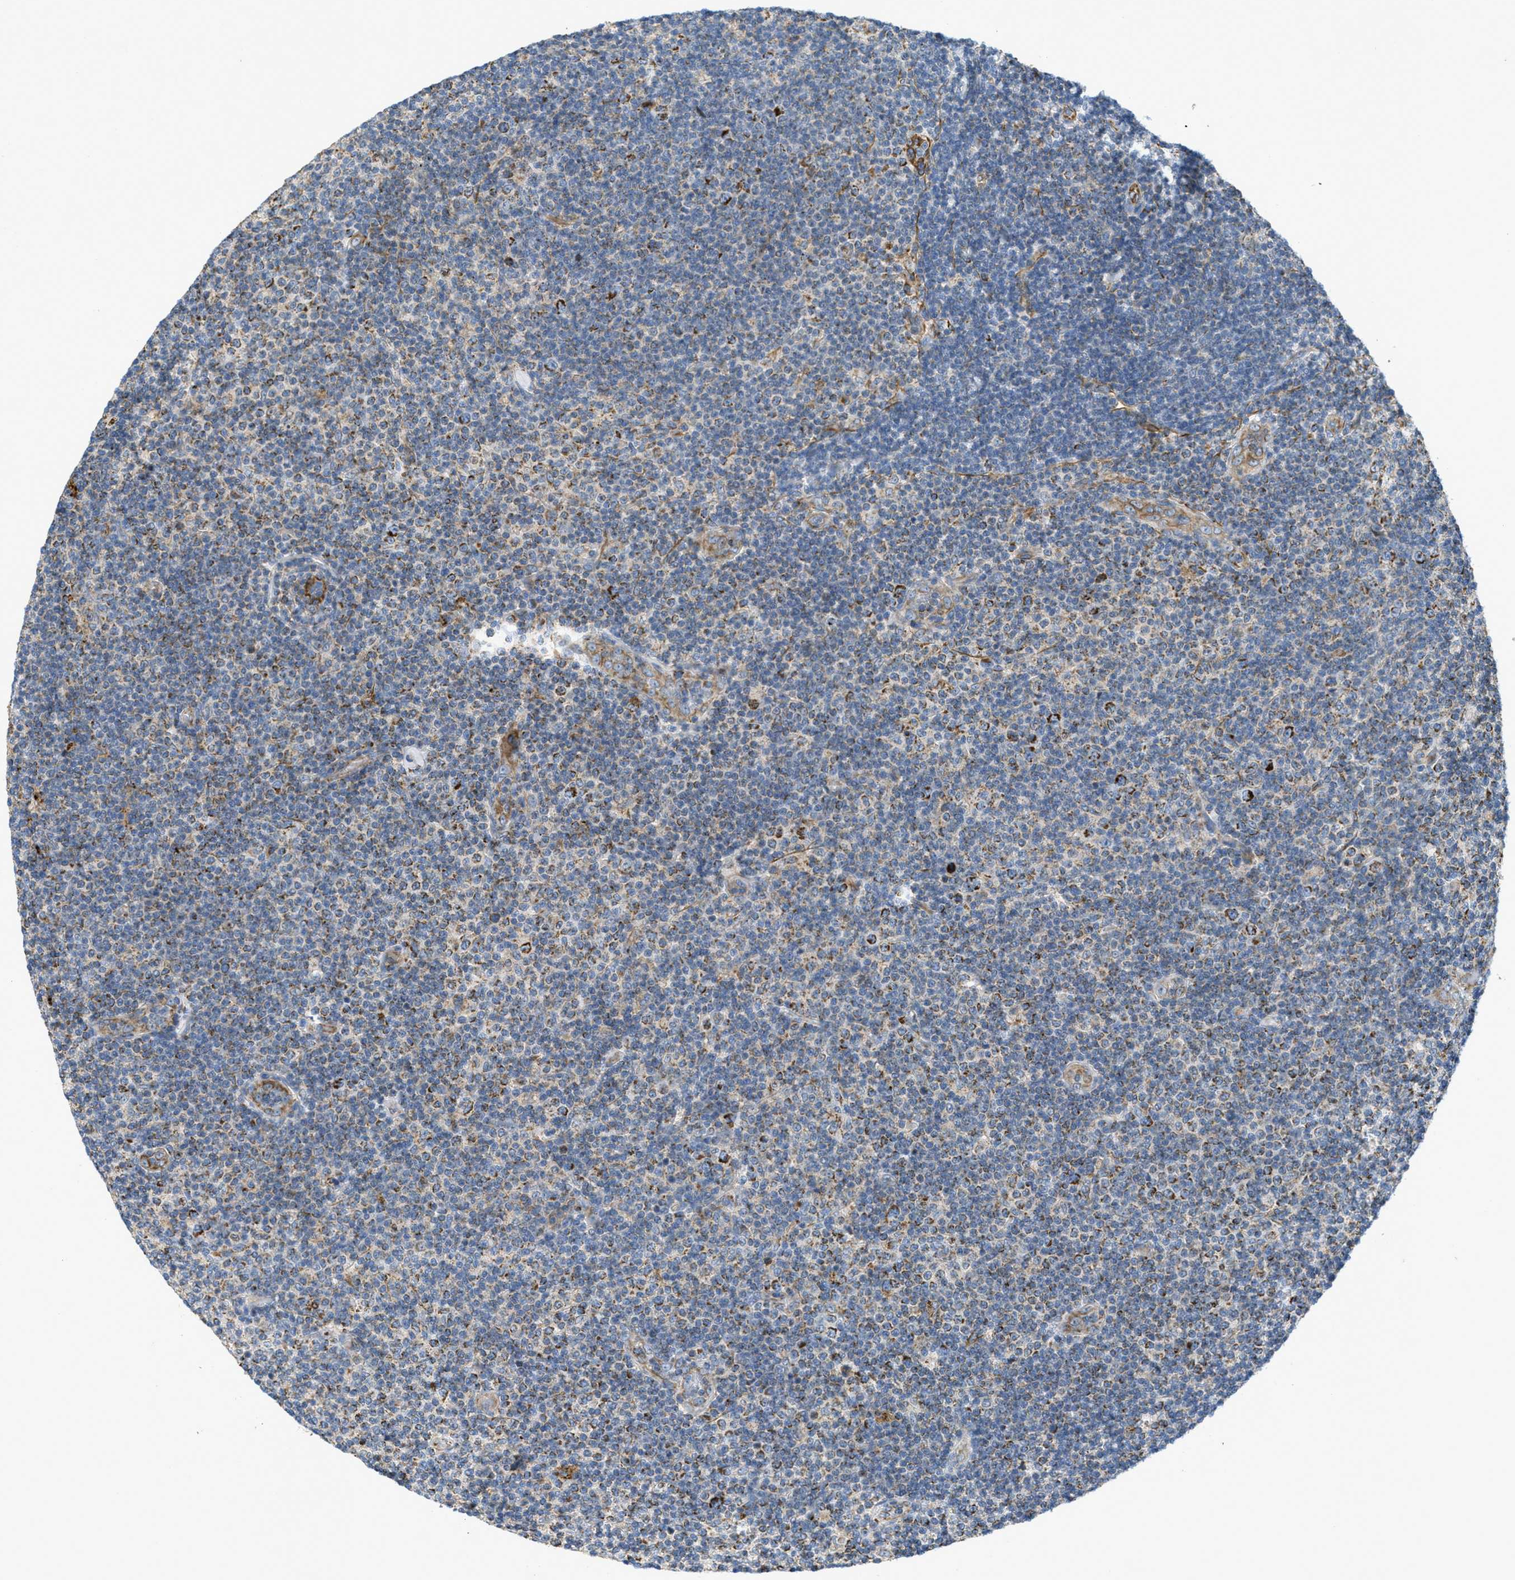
{"staining": {"intensity": "strong", "quantity": "<25%", "location": "cytoplasmic/membranous"}, "tissue": "lymphoma", "cell_type": "Tumor cells", "image_type": "cancer", "snomed": [{"axis": "morphology", "description": "Malignant lymphoma, non-Hodgkin's type, Low grade"}, {"axis": "topography", "description": "Lymph node"}], "caption": "Brown immunohistochemical staining in human lymphoma shows strong cytoplasmic/membranous staining in about <25% of tumor cells.", "gene": "BTN3A1", "patient": {"sex": "male", "age": 83}}